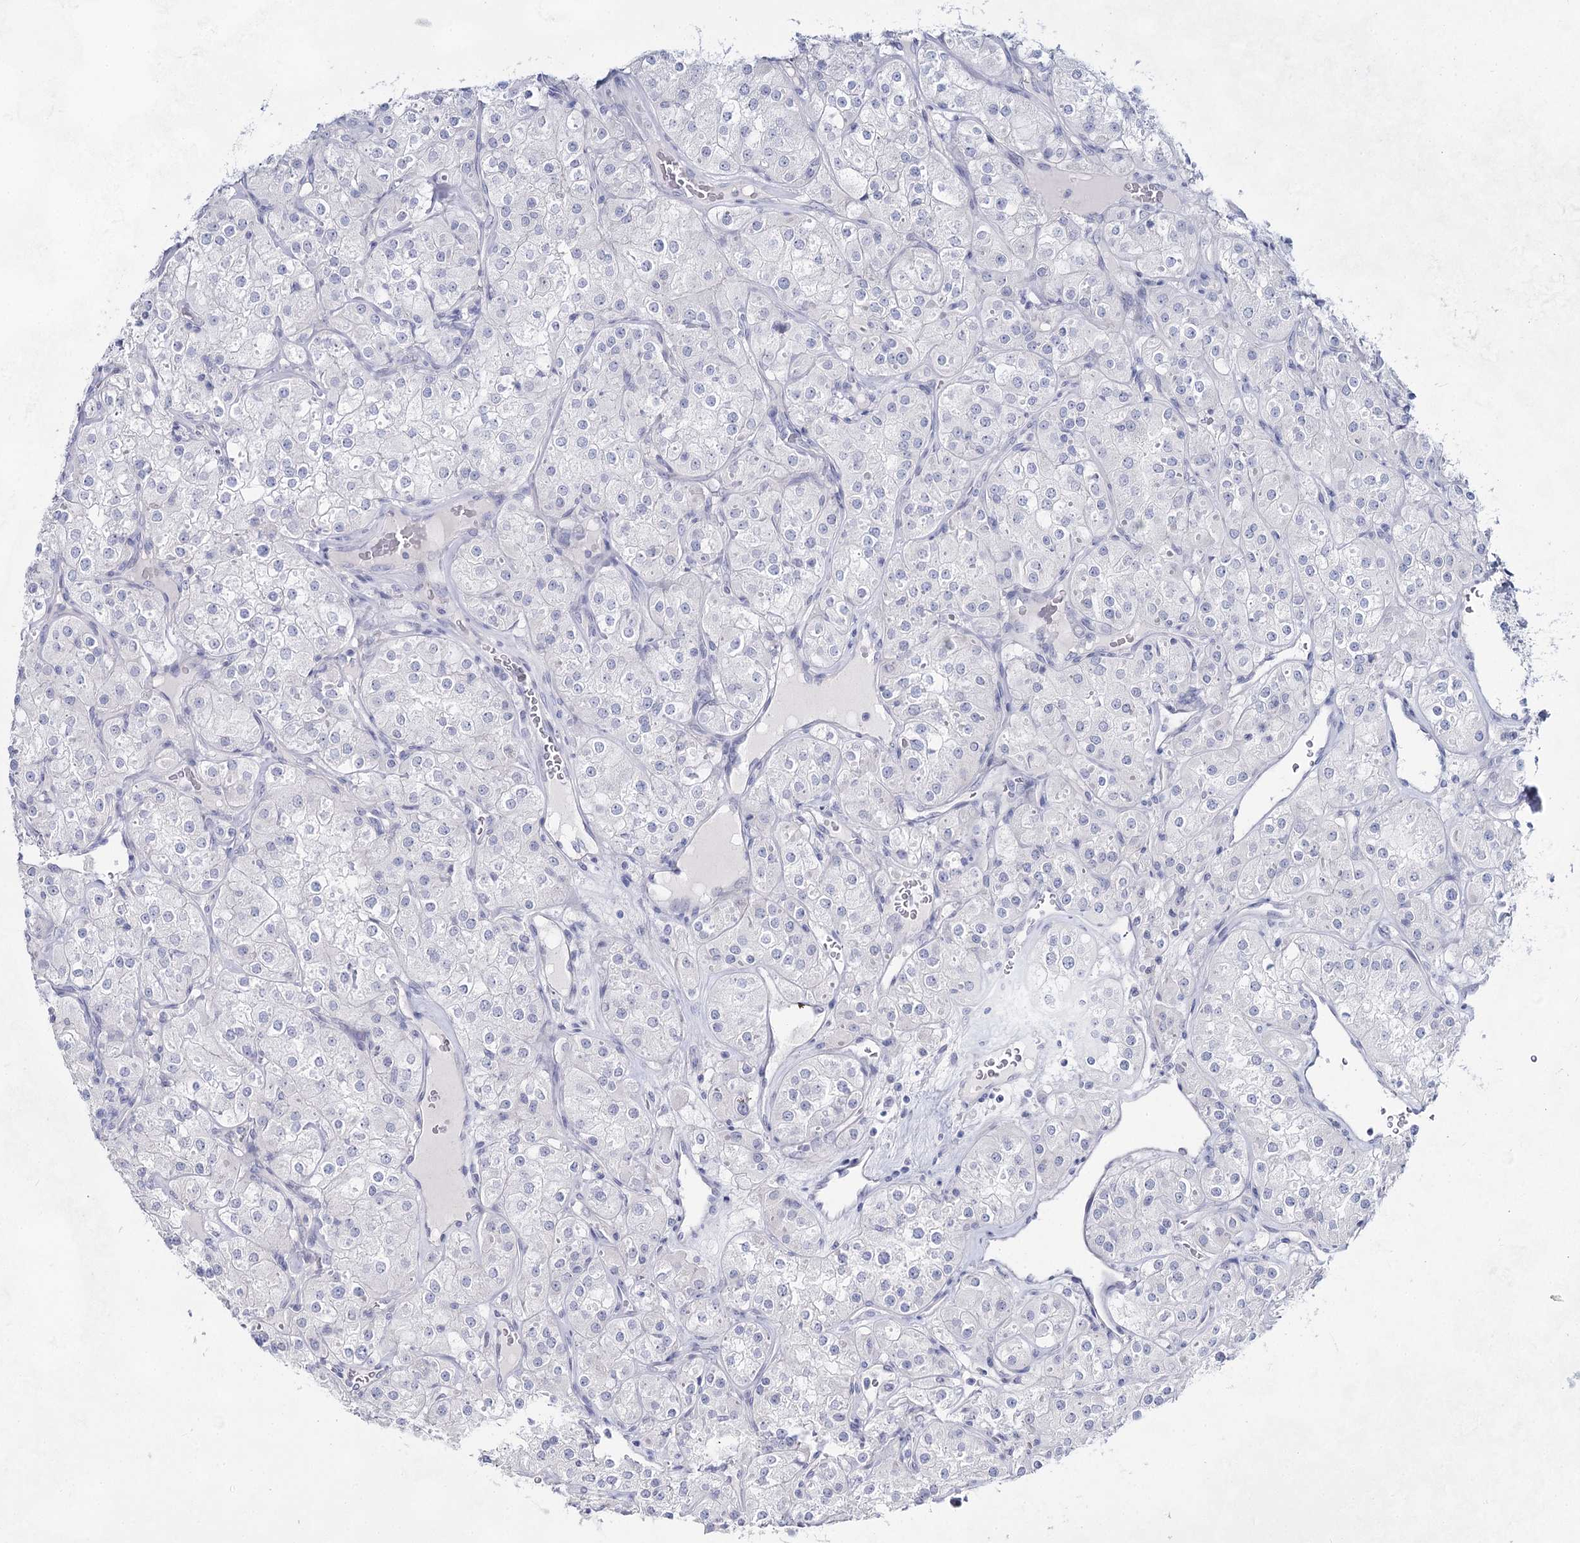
{"staining": {"intensity": "negative", "quantity": "none", "location": "none"}, "tissue": "renal cancer", "cell_type": "Tumor cells", "image_type": "cancer", "snomed": [{"axis": "morphology", "description": "Adenocarcinoma, NOS"}, {"axis": "topography", "description": "Kidney"}], "caption": "A high-resolution image shows immunohistochemistry (IHC) staining of adenocarcinoma (renal), which exhibits no significant expression in tumor cells.", "gene": "SLC17A2", "patient": {"sex": "male", "age": 77}}